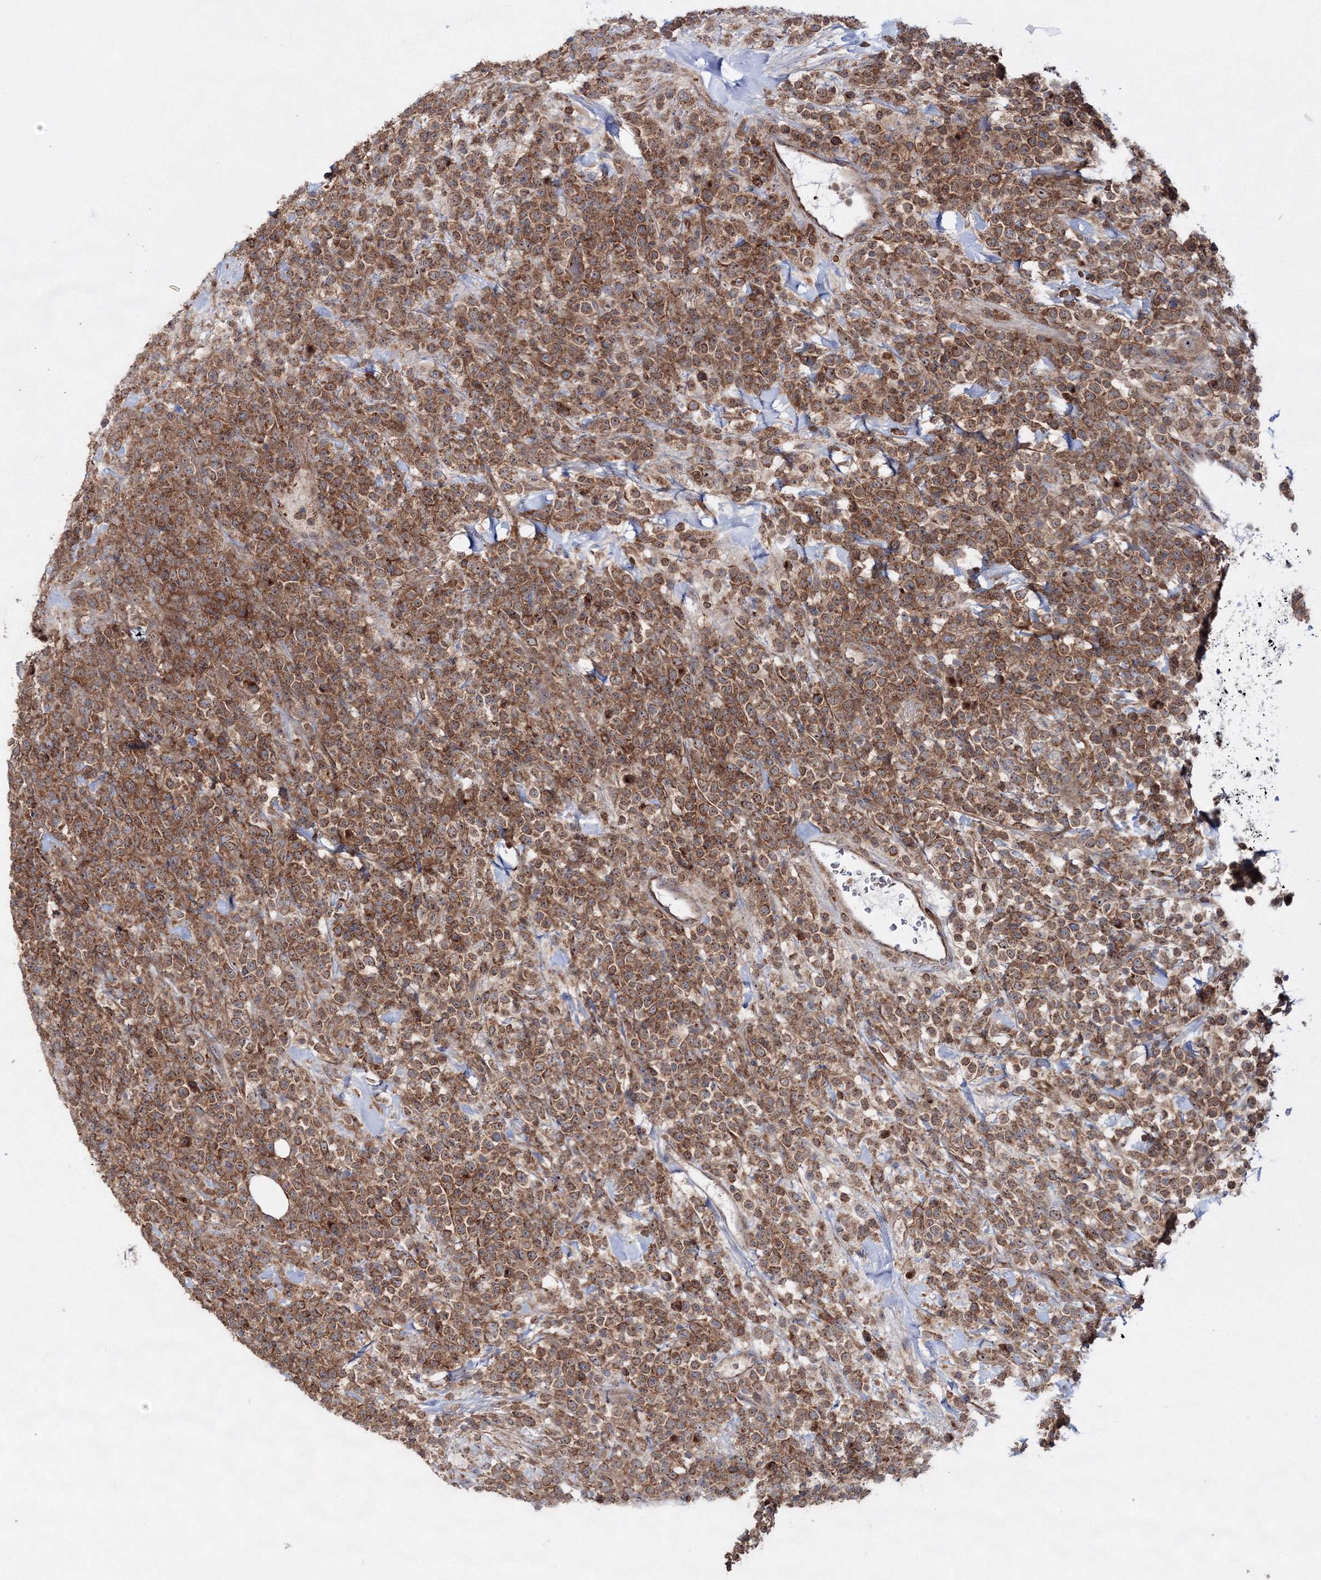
{"staining": {"intensity": "strong", "quantity": ">75%", "location": "cytoplasmic/membranous"}, "tissue": "lymphoma", "cell_type": "Tumor cells", "image_type": "cancer", "snomed": [{"axis": "morphology", "description": "Malignant lymphoma, non-Hodgkin's type, High grade"}, {"axis": "topography", "description": "Colon"}], "caption": "Tumor cells display high levels of strong cytoplasmic/membranous positivity in about >75% of cells in malignant lymphoma, non-Hodgkin's type (high-grade). (DAB IHC, brown staining for protein, blue staining for nuclei).", "gene": "PEX13", "patient": {"sex": "female", "age": 53}}